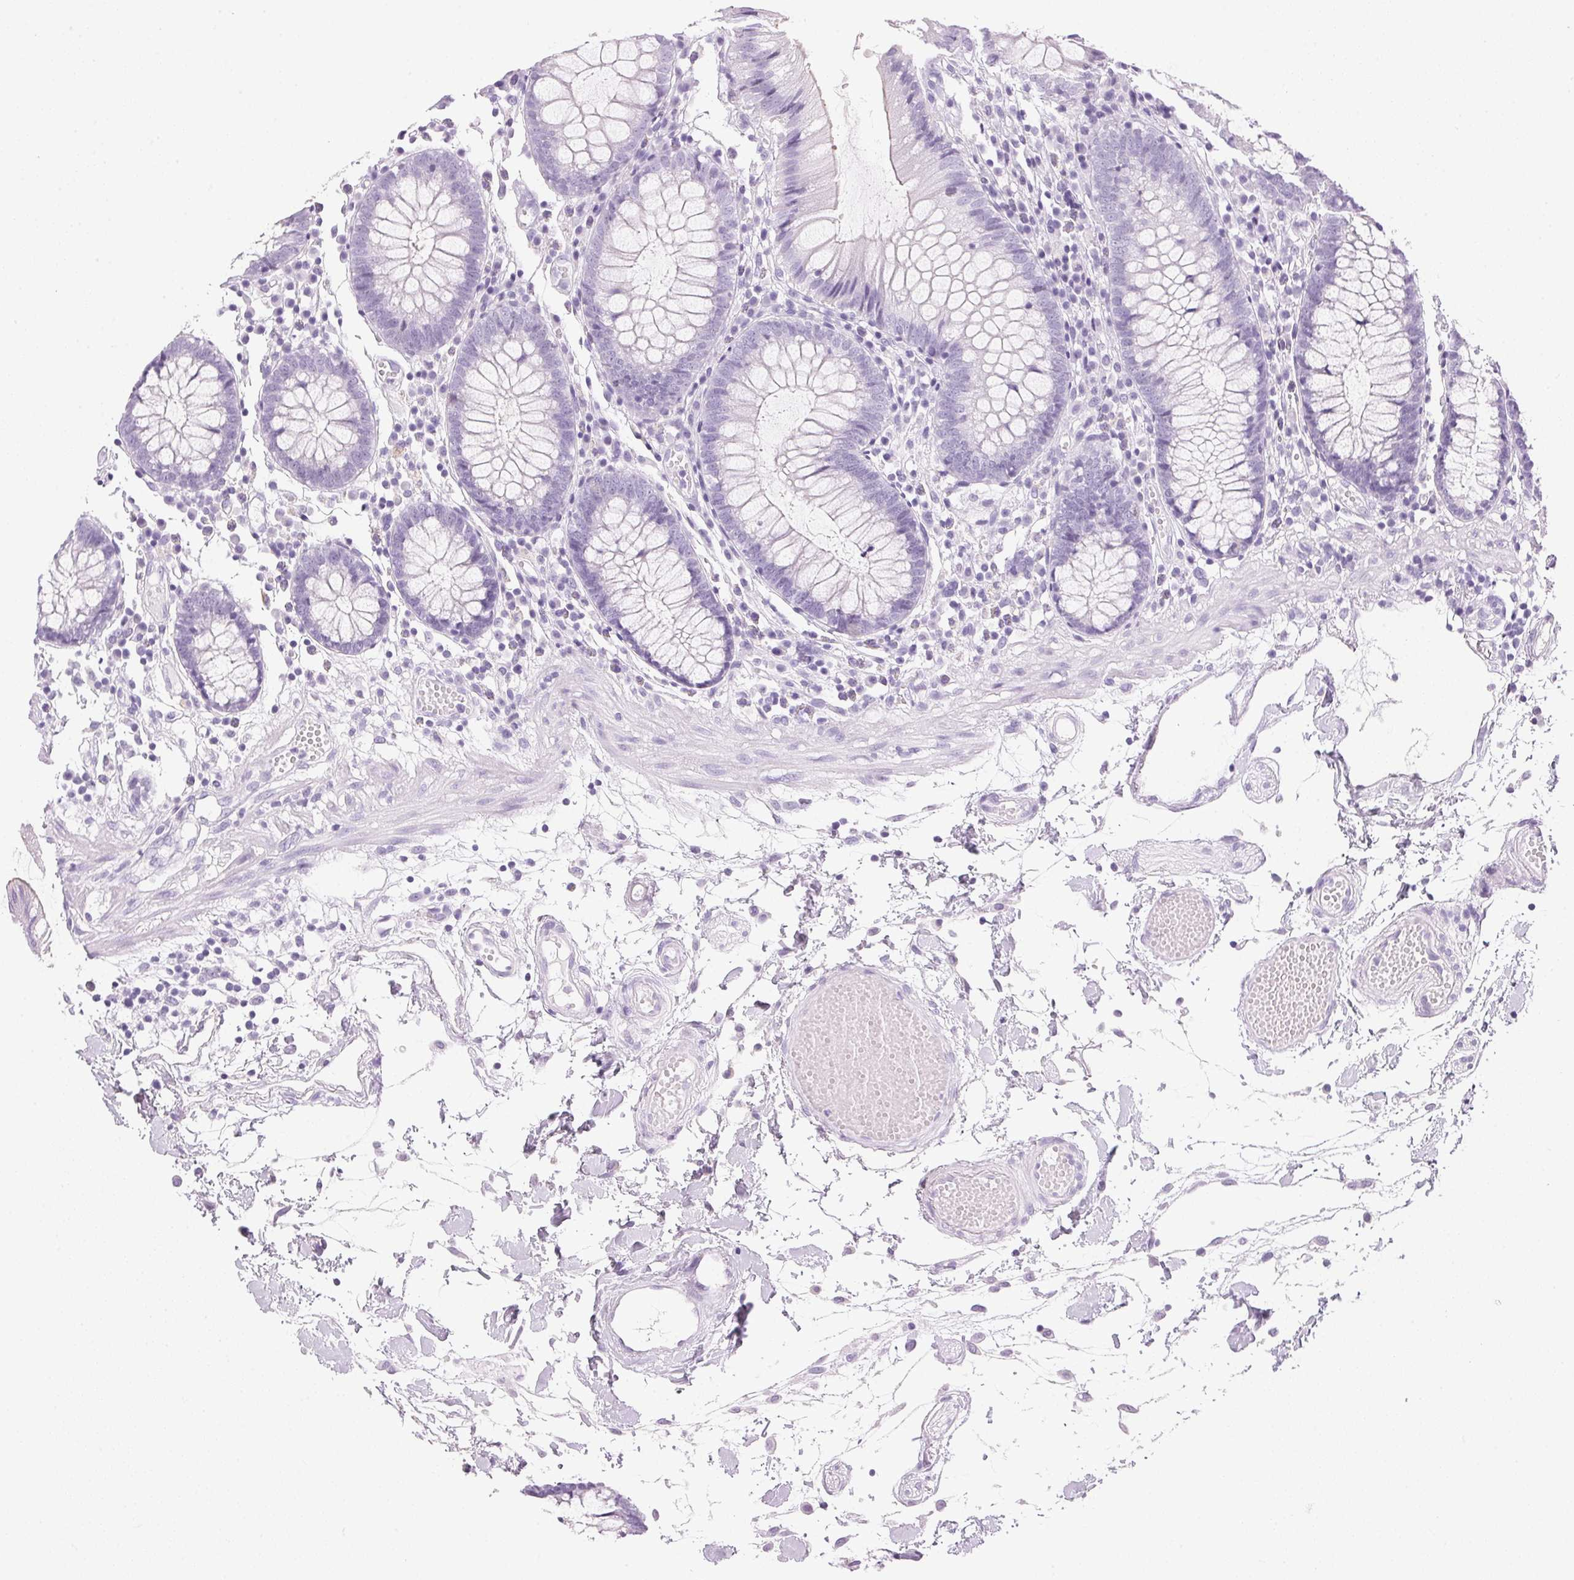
{"staining": {"intensity": "negative", "quantity": "none", "location": "none"}, "tissue": "colon", "cell_type": "Endothelial cells", "image_type": "normal", "snomed": [{"axis": "morphology", "description": "Normal tissue, NOS"}, {"axis": "morphology", "description": "Adenocarcinoma, NOS"}, {"axis": "topography", "description": "Colon"}], "caption": "This is an immunohistochemistry micrograph of unremarkable colon. There is no expression in endothelial cells.", "gene": "IGFBP1", "patient": {"sex": "male", "age": 83}}